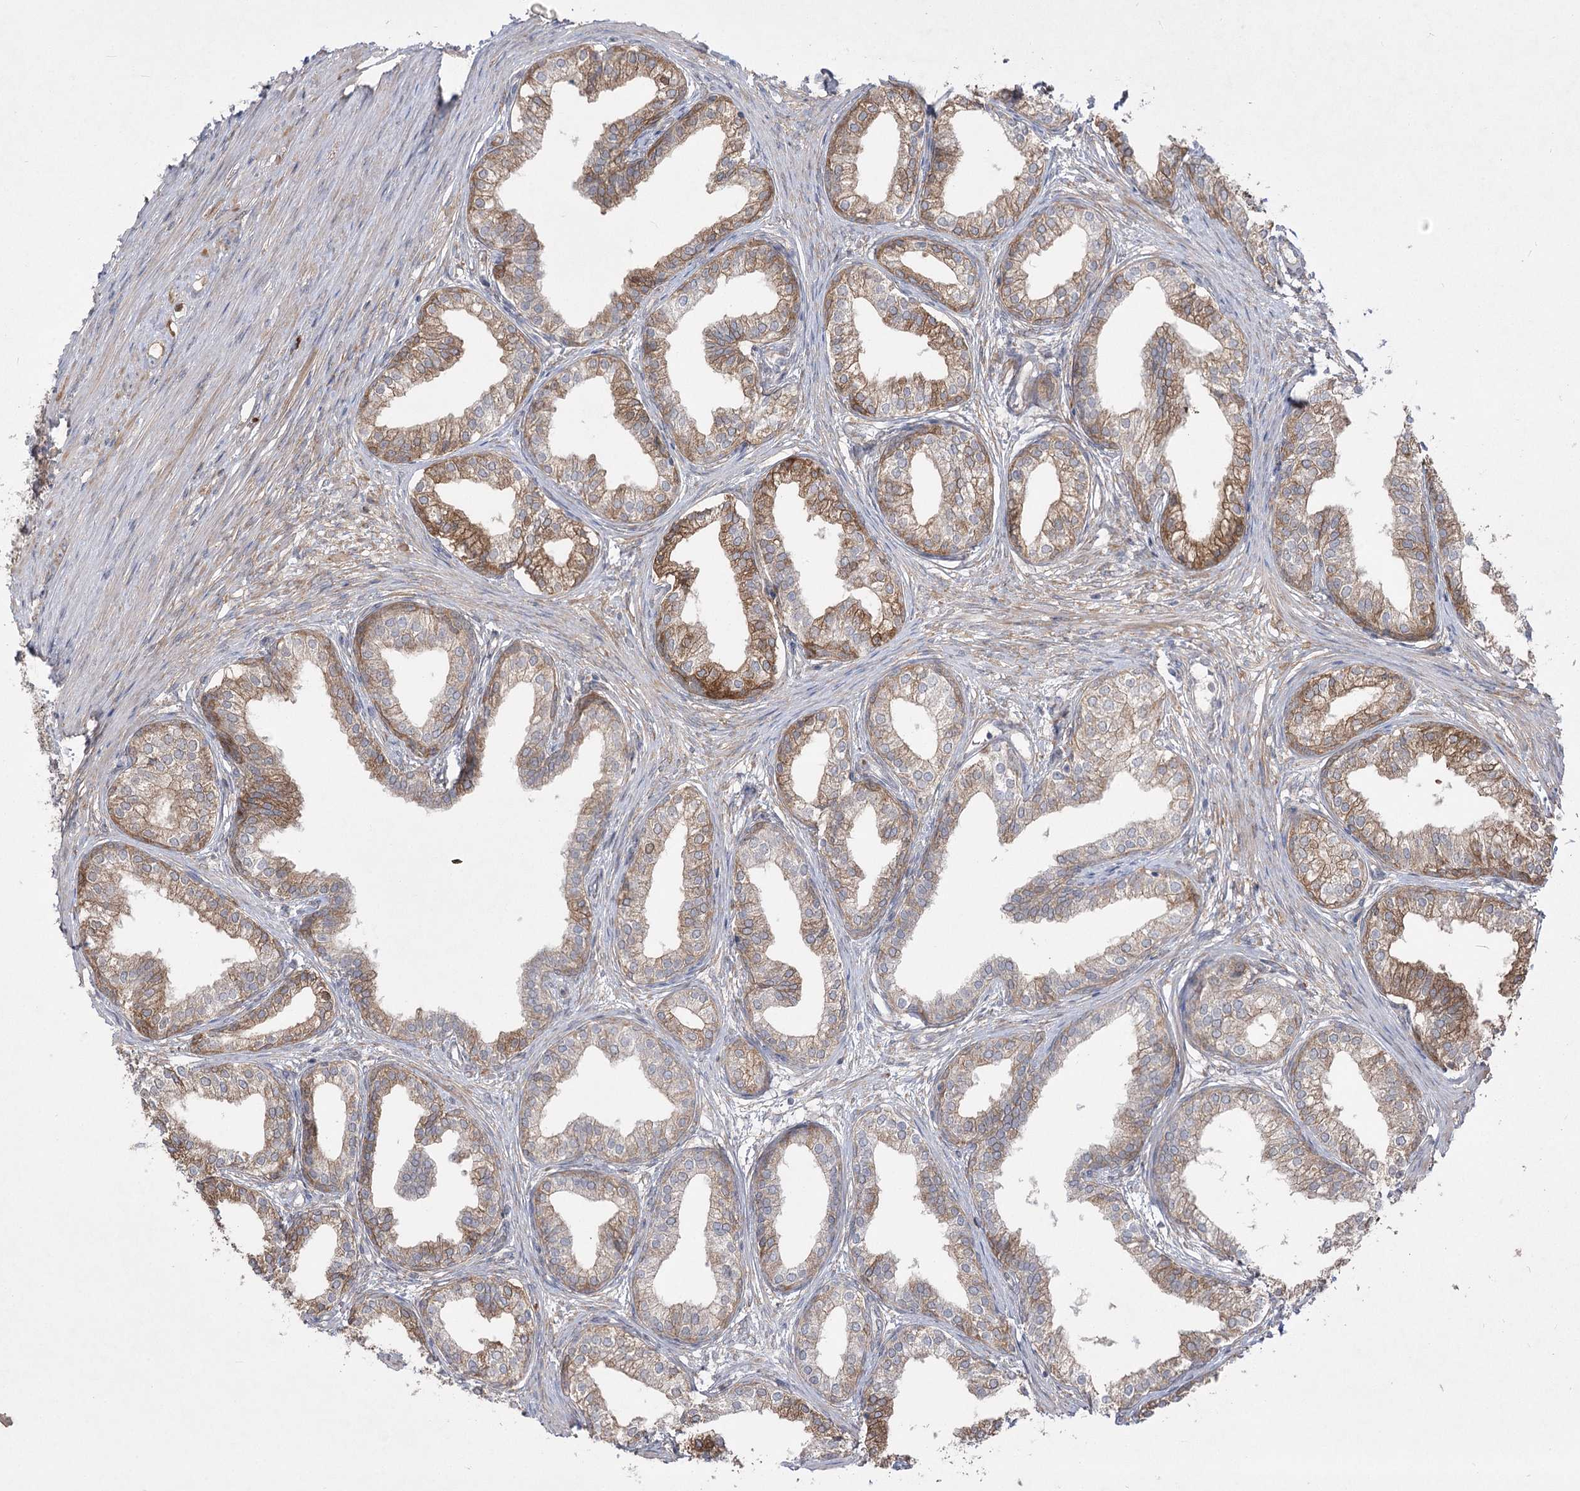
{"staining": {"intensity": "moderate", "quantity": "25%-75%", "location": "cytoplasmic/membranous"}, "tissue": "prostate cancer", "cell_type": "Tumor cells", "image_type": "cancer", "snomed": [{"axis": "morphology", "description": "Adenocarcinoma, High grade"}, {"axis": "topography", "description": "Prostate"}], "caption": "This image exhibits adenocarcinoma (high-grade) (prostate) stained with immunohistochemistry to label a protein in brown. The cytoplasmic/membranous of tumor cells show moderate positivity for the protein. Nuclei are counter-stained blue.", "gene": "PLEKHA5", "patient": {"sex": "male", "age": 63}}